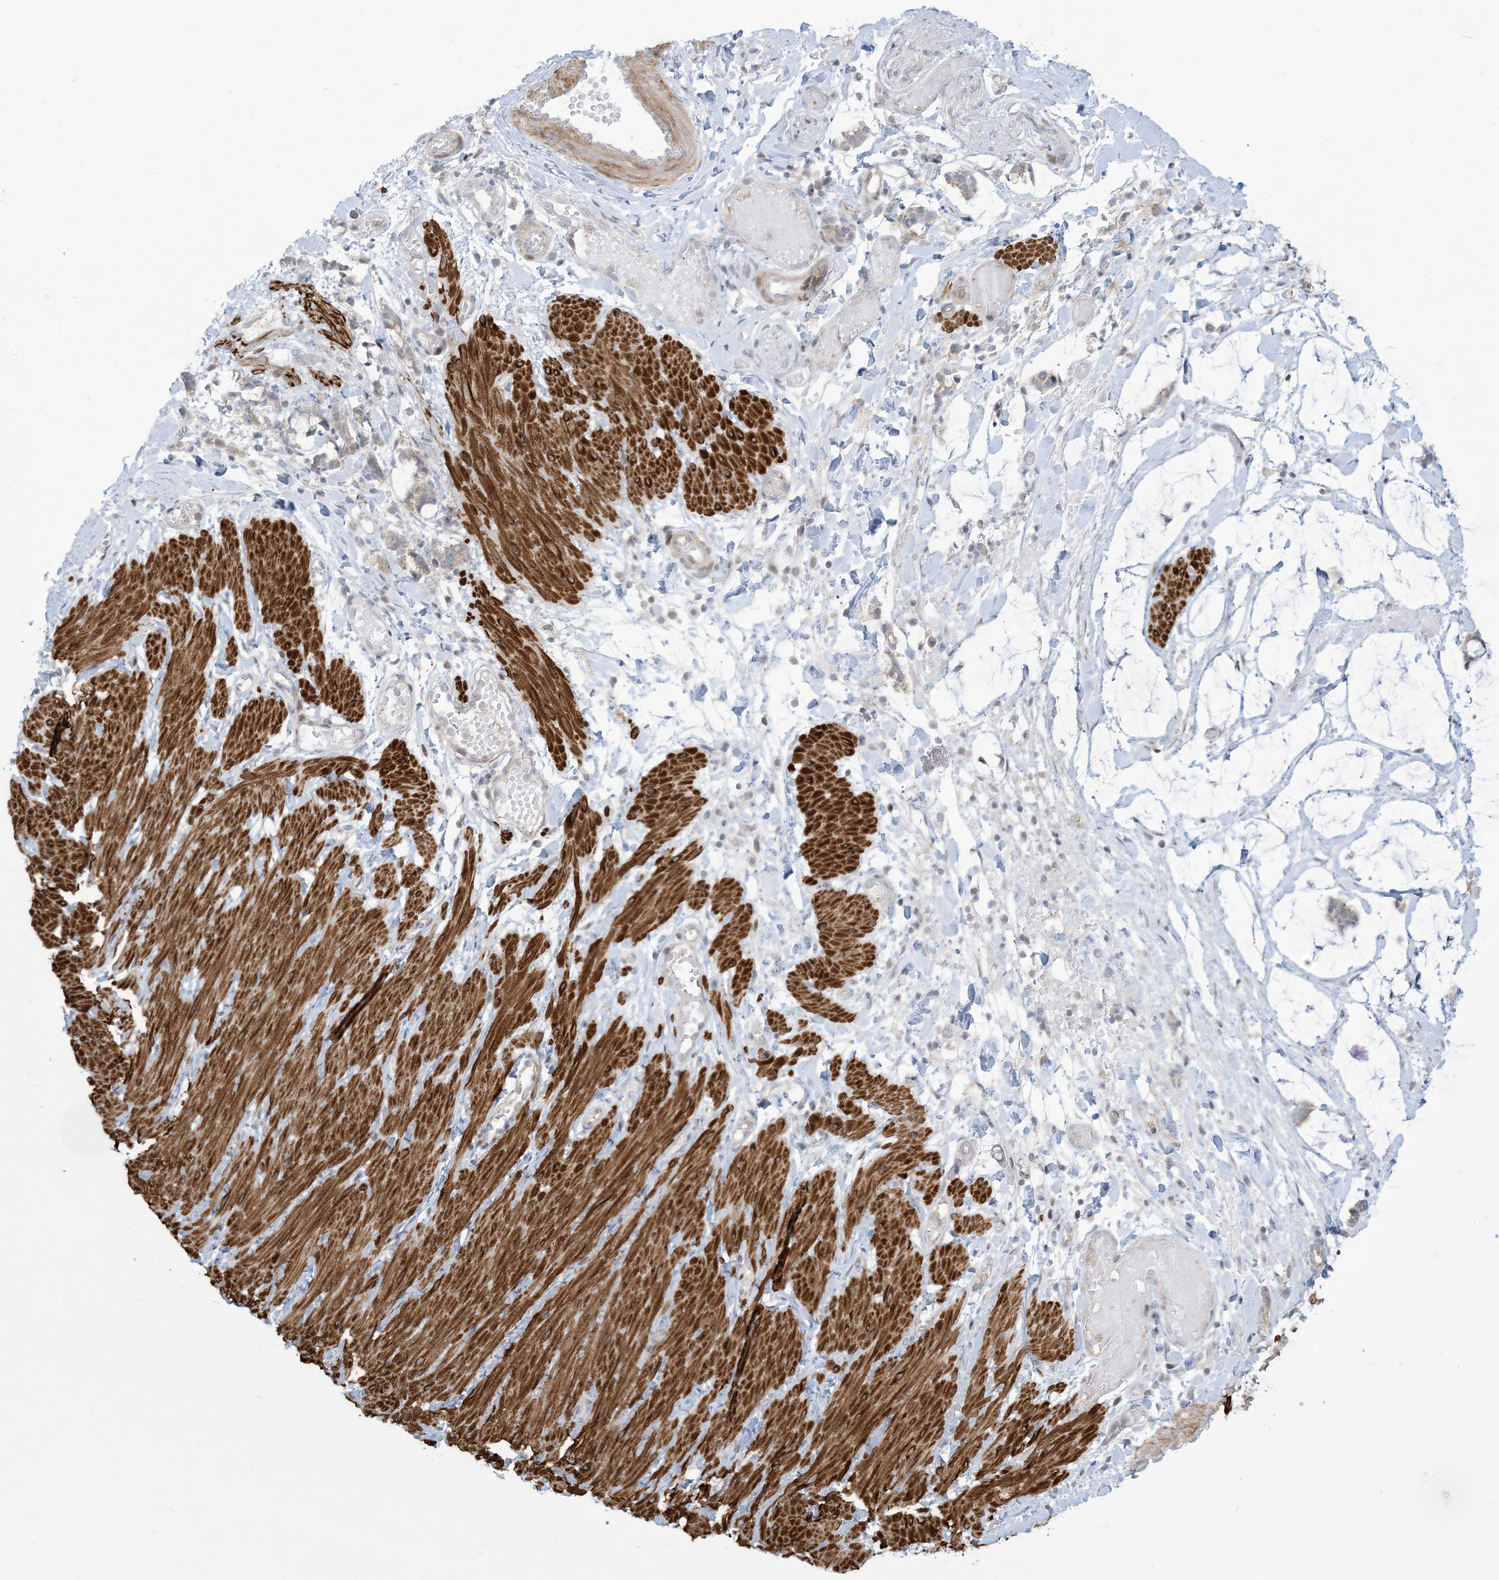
{"staining": {"intensity": "negative", "quantity": "none", "location": "none"}, "tissue": "adipose tissue", "cell_type": "Adipocytes", "image_type": "normal", "snomed": [{"axis": "morphology", "description": "Normal tissue, NOS"}, {"axis": "morphology", "description": "Adenocarcinoma, NOS"}, {"axis": "topography", "description": "Colon"}, {"axis": "topography", "description": "Peripheral nerve tissue"}], "caption": "DAB (3,3'-diaminobenzidine) immunohistochemical staining of unremarkable human adipose tissue displays no significant positivity in adipocytes.", "gene": "AFTPH", "patient": {"sex": "male", "age": 14}}